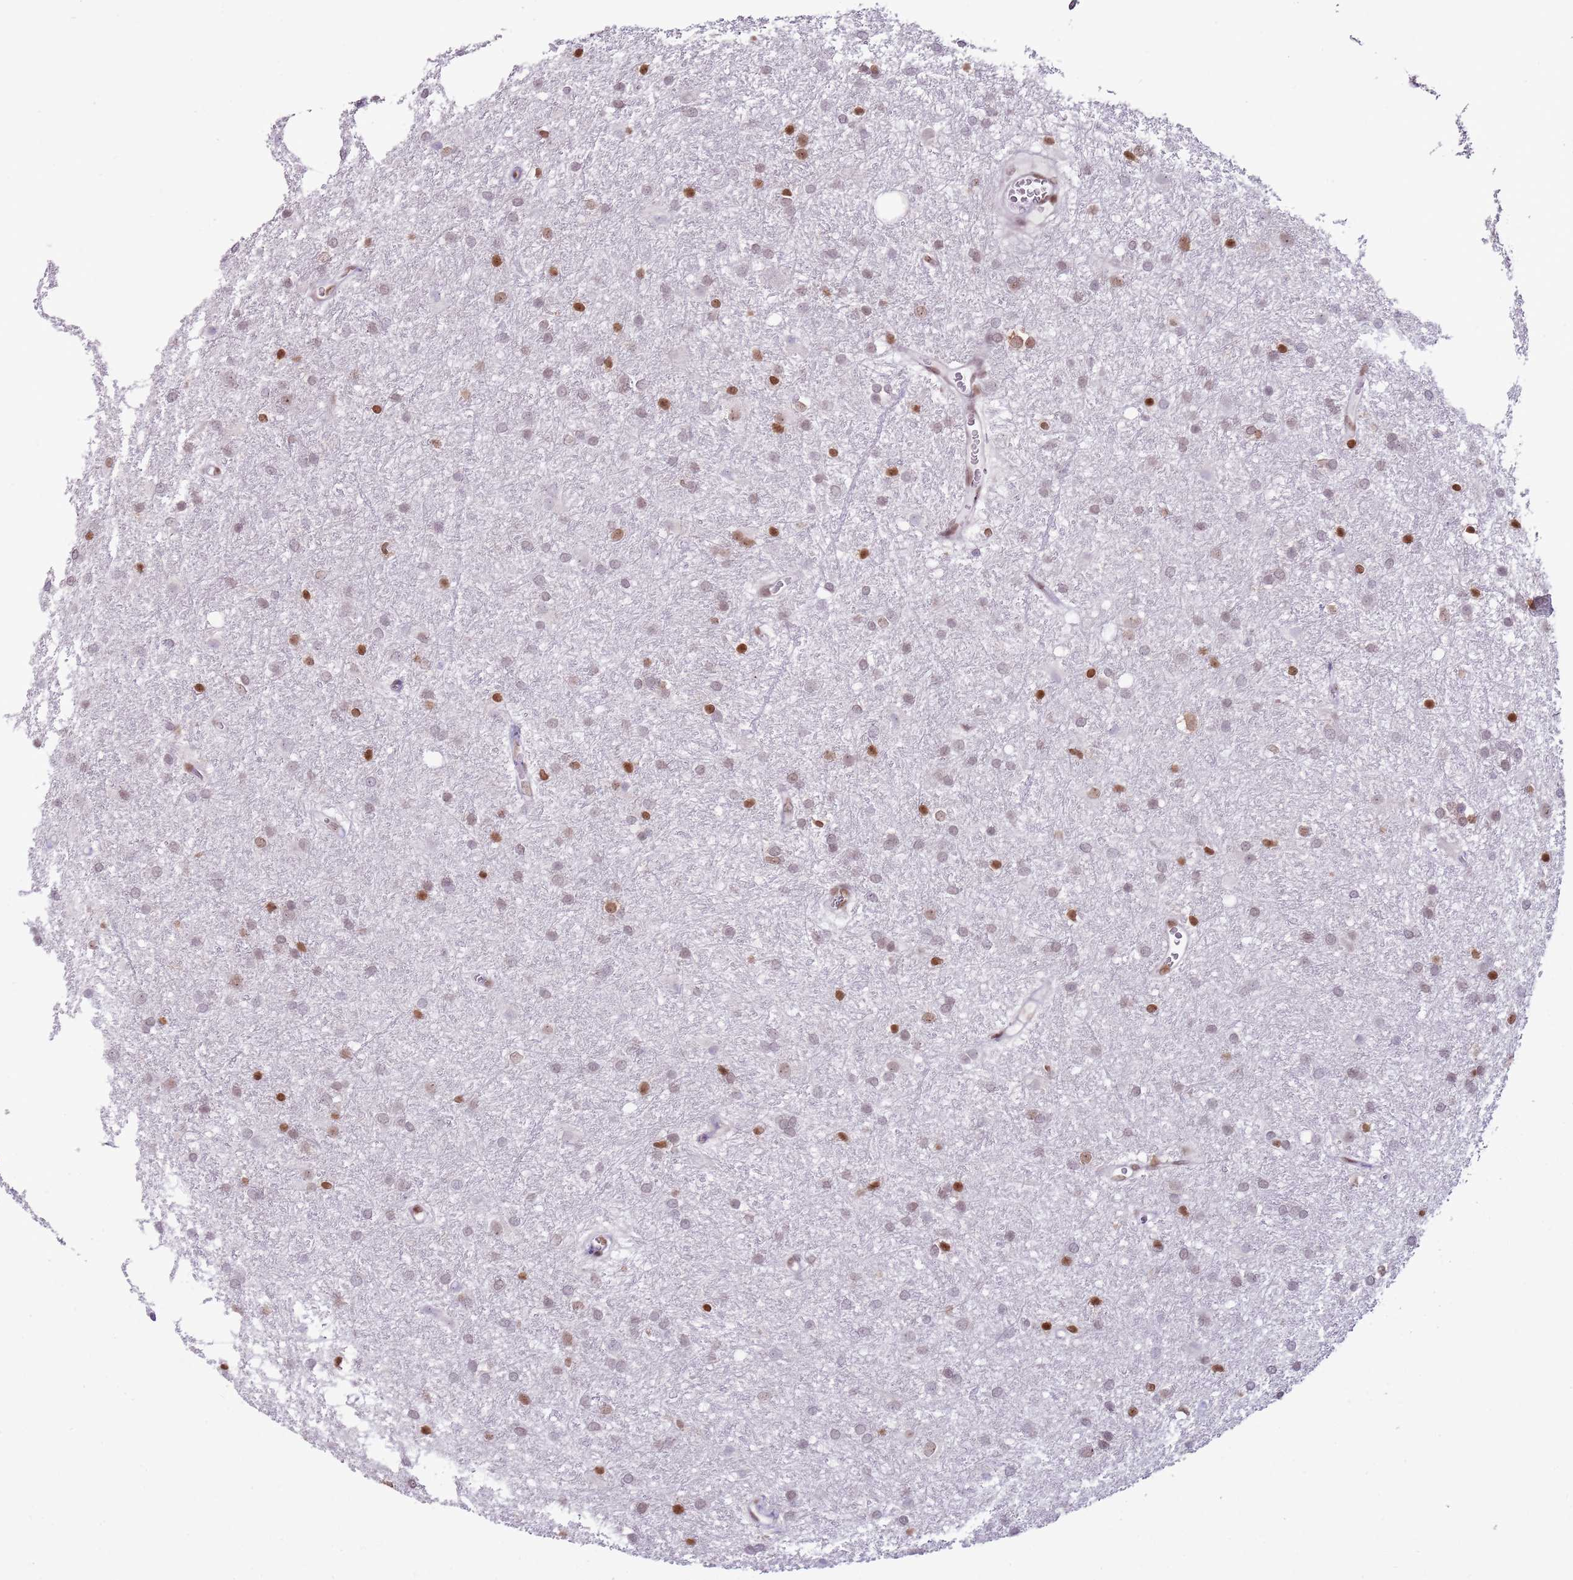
{"staining": {"intensity": "moderate", "quantity": "<25%", "location": "nuclear"}, "tissue": "glioma", "cell_type": "Tumor cells", "image_type": "cancer", "snomed": [{"axis": "morphology", "description": "Glioma, malignant, High grade"}, {"axis": "topography", "description": "Brain"}], "caption": "Glioma stained with a protein marker reveals moderate staining in tumor cells.", "gene": "SELENOH", "patient": {"sex": "female", "age": 50}}